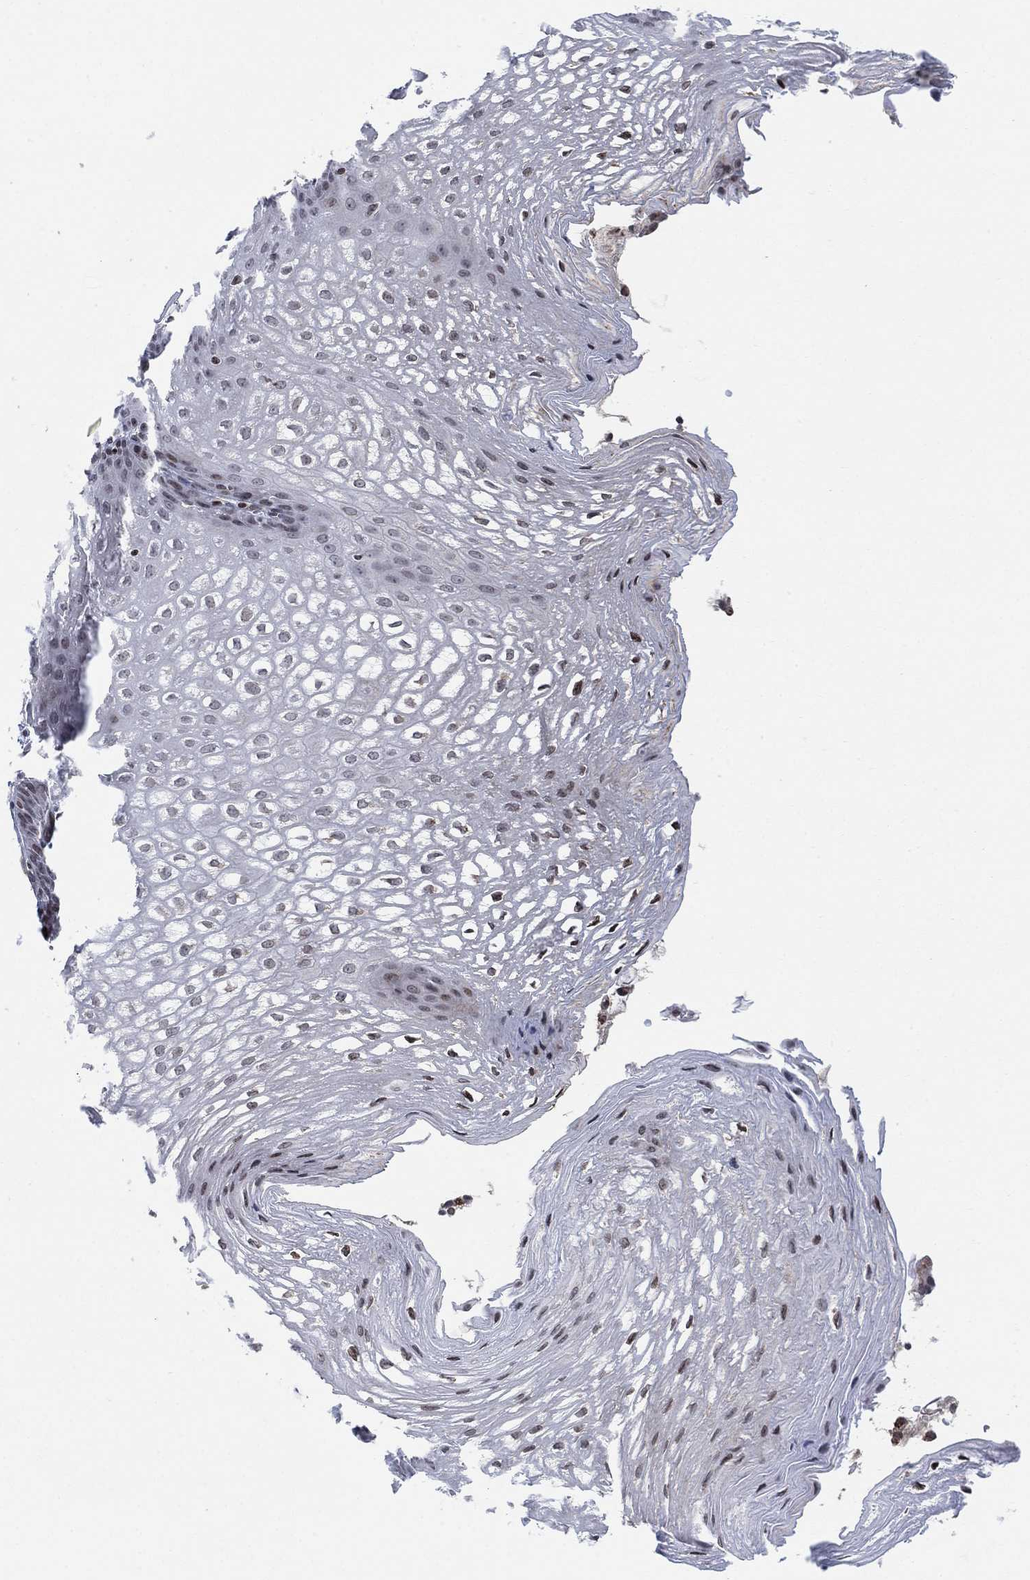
{"staining": {"intensity": "moderate", "quantity": "<25%", "location": "nuclear"}, "tissue": "esophagus", "cell_type": "Squamous epithelial cells", "image_type": "normal", "snomed": [{"axis": "morphology", "description": "Normal tissue, NOS"}, {"axis": "topography", "description": "Esophagus"}], "caption": "The micrograph shows staining of benign esophagus, revealing moderate nuclear protein expression (brown color) within squamous epithelial cells. Nuclei are stained in blue.", "gene": "ABHD14A", "patient": {"sex": "male", "age": 72}}